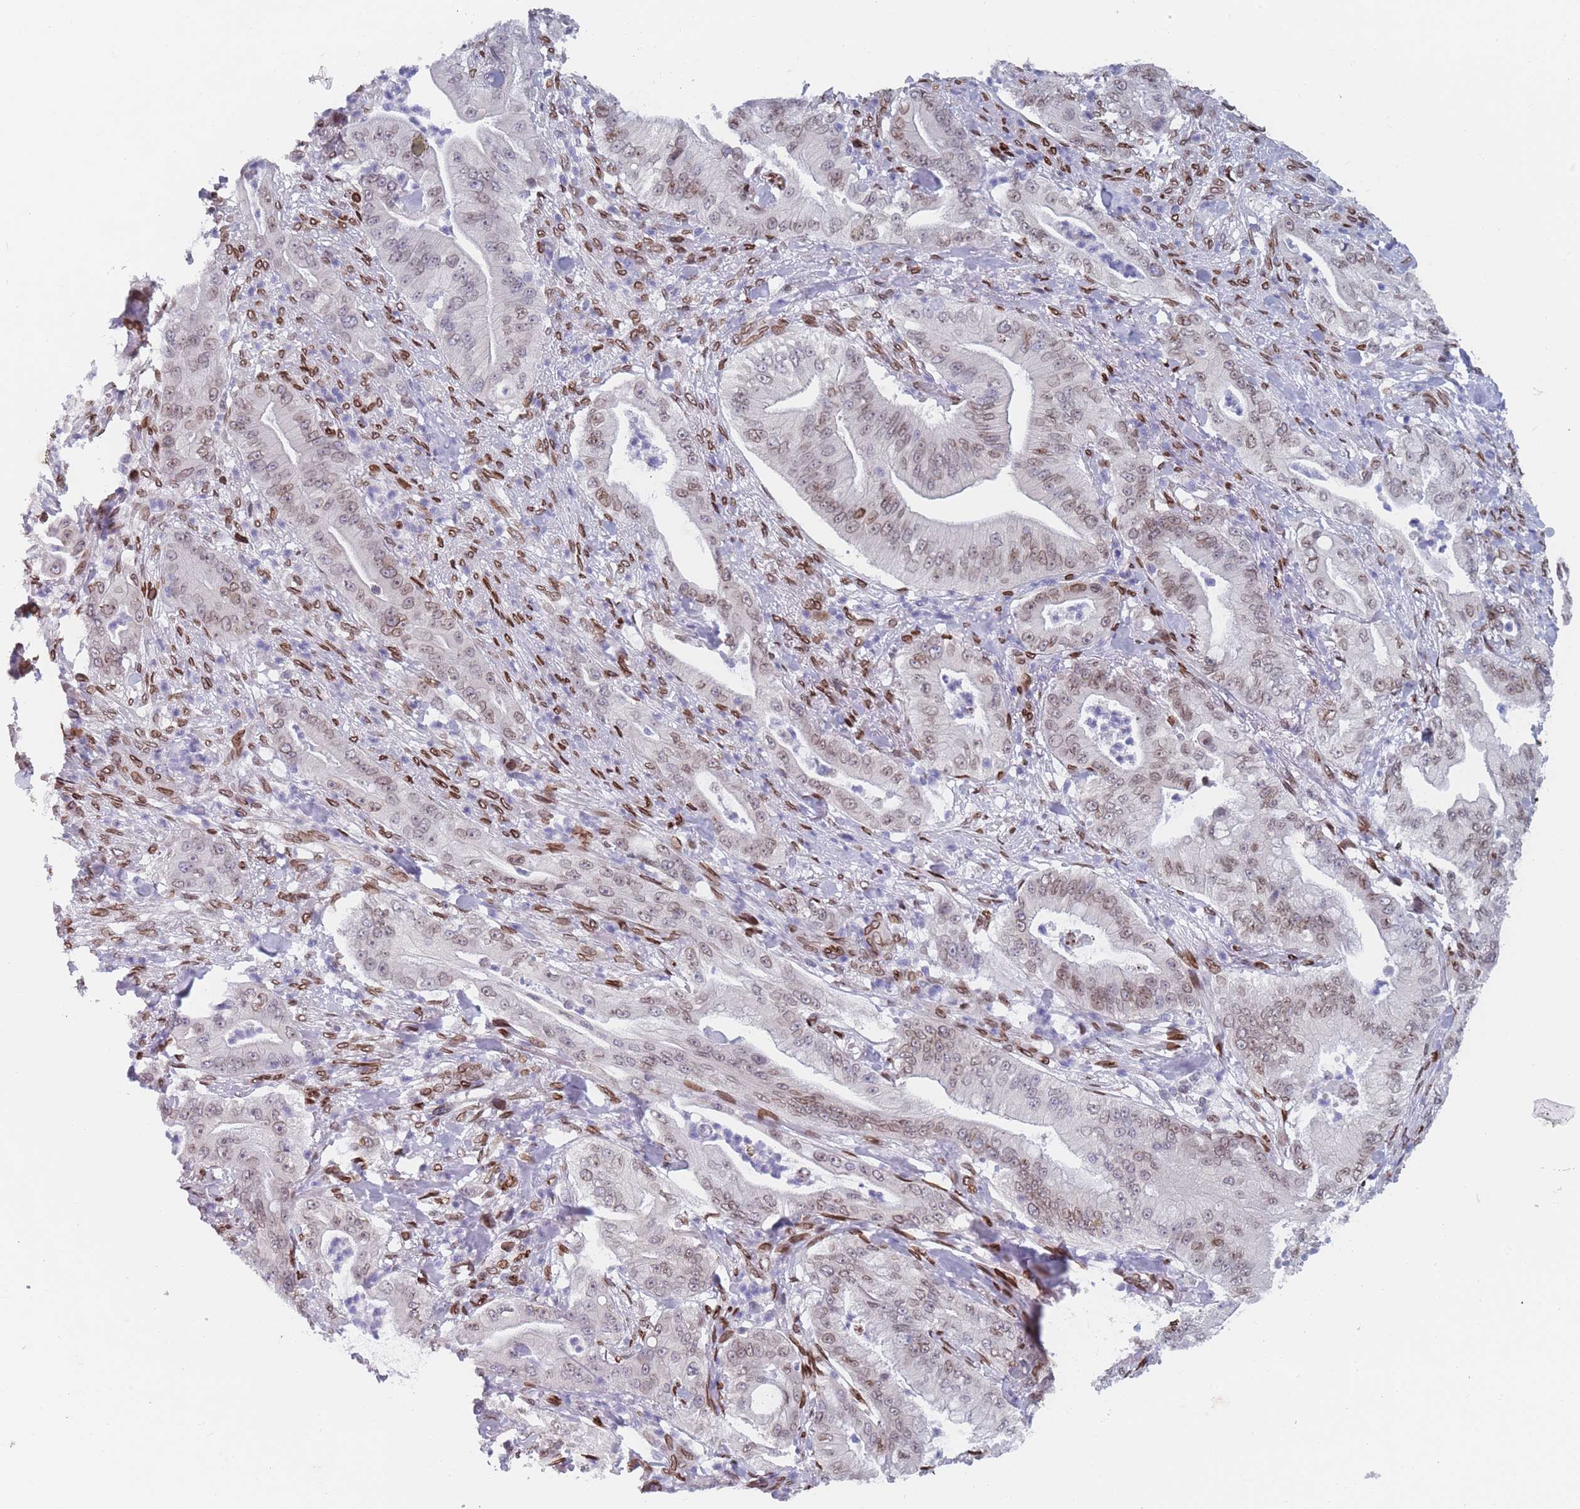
{"staining": {"intensity": "weak", "quantity": "25%-75%", "location": "cytoplasmic/membranous,nuclear"}, "tissue": "pancreatic cancer", "cell_type": "Tumor cells", "image_type": "cancer", "snomed": [{"axis": "morphology", "description": "Adenocarcinoma, NOS"}, {"axis": "topography", "description": "Pancreas"}], "caption": "Immunohistochemistry (IHC) (DAB (3,3'-diaminobenzidine)) staining of pancreatic cancer (adenocarcinoma) displays weak cytoplasmic/membranous and nuclear protein positivity in about 25%-75% of tumor cells.", "gene": "ZBTB1", "patient": {"sex": "male", "age": 71}}